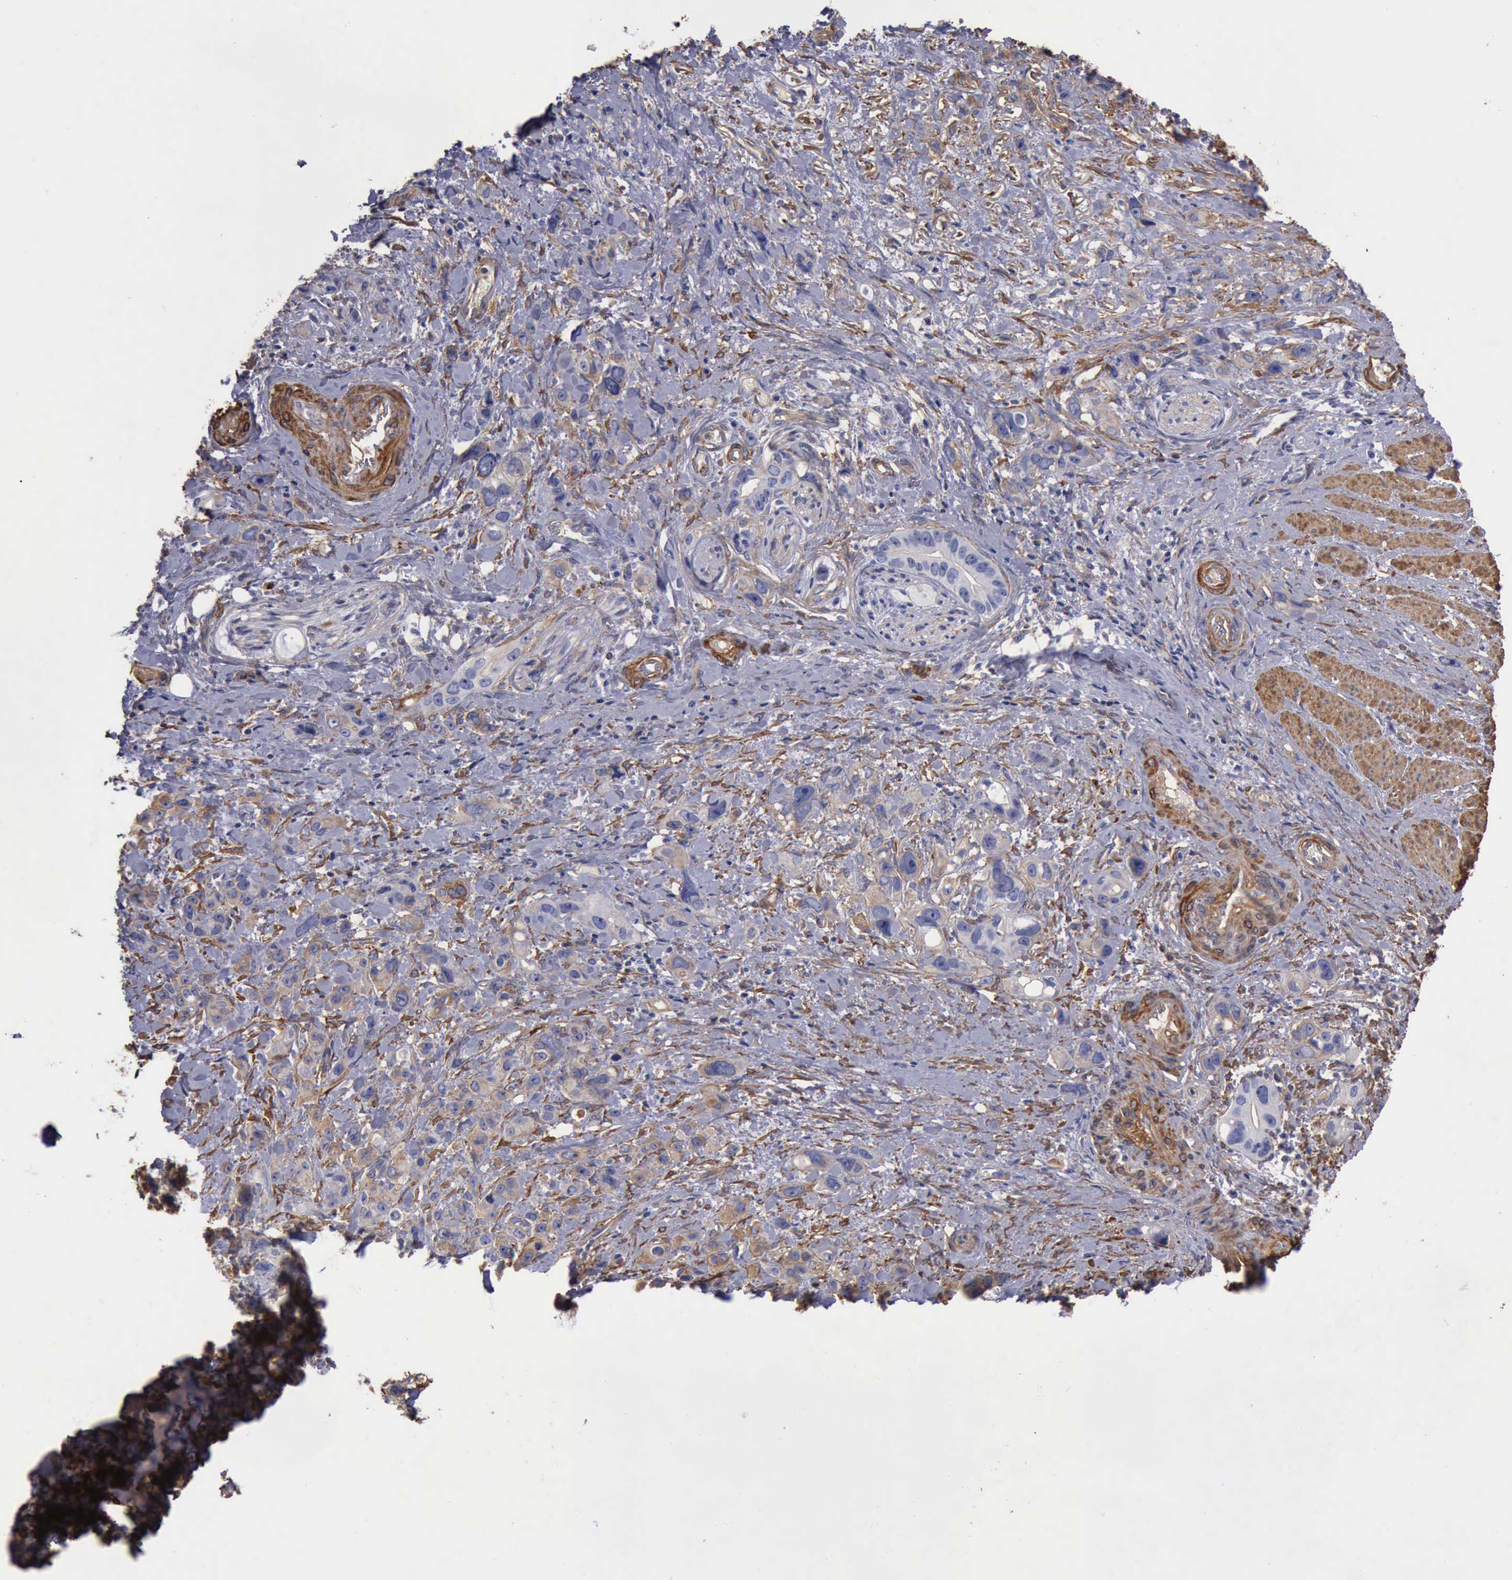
{"staining": {"intensity": "moderate", "quantity": "25%-75%", "location": "cytoplasmic/membranous"}, "tissue": "stomach cancer", "cell_type": "Tumor cells", "image_type": "cancer", "snomed": [{"axis": "morphology", "description": "Adenocarcinoma, NOS"}, {"axis": "topography", "description": "Stomach, upper"}], "caption": "DAB immunohistochemical staining of stomach cancer reveals moderate cytoplasmic/membranous protein staining in about 25%-75% of tumor cells. The protein is stained brown, and the nuclei are stained in blue (DAB (3,3'-diaminobenzidine) IHC with brightfield microscopy, high magnification).", "gene": "FLNA", "patient": {"sex": "male", "age": 47}}